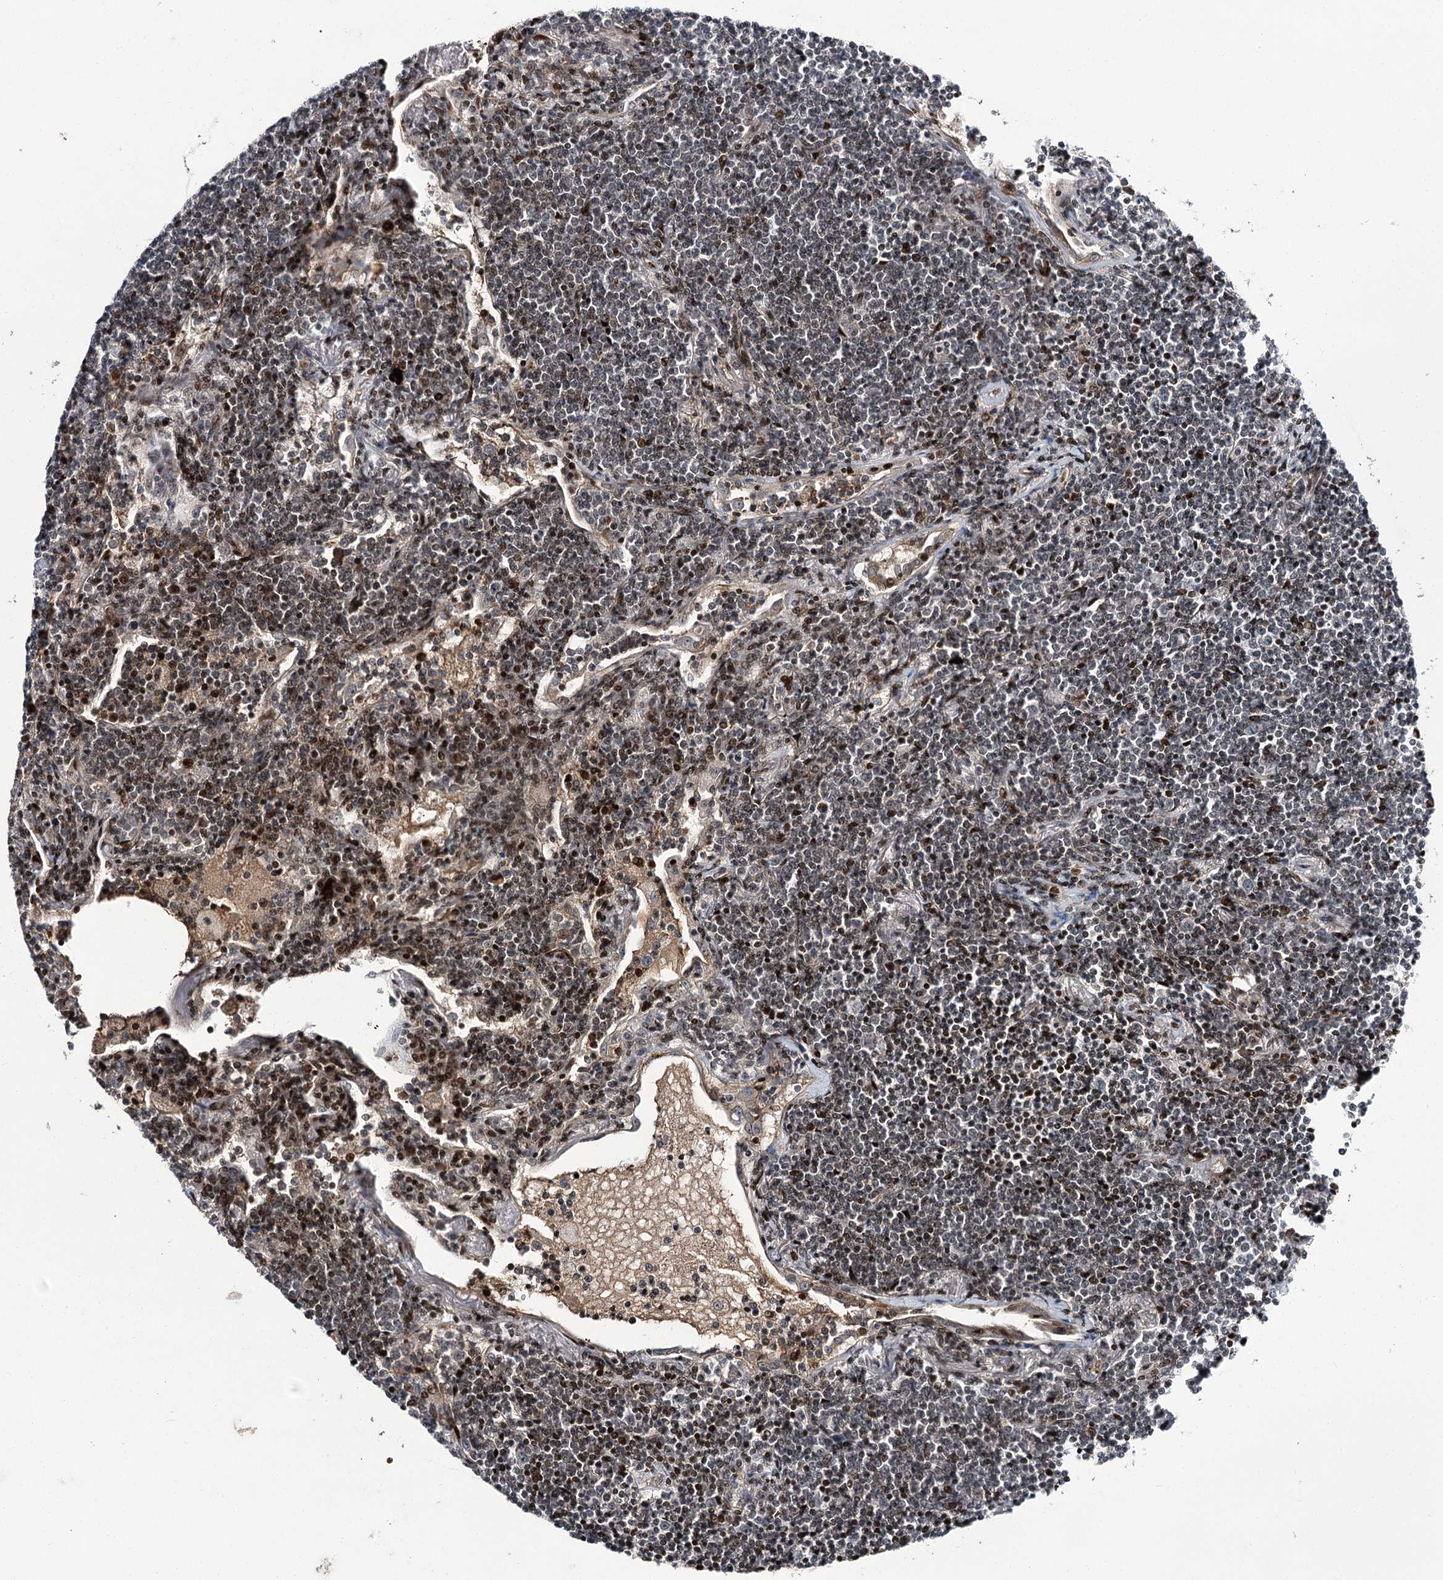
{"staining": {"intensity": "moderate", "quantity": "25%-75%", "location": "nuclear"}, "tissue": "lymphoma", "cell_type": "Tumor cells", "image_type": "cancer", "snomed": [{"axis": "morphology", "description": "Malignant lymphoma, non-Hodgkin's type, Low grade"}, {"axis": "topography", "description": "Lung"}], "caption": "Immunohistochemical staining of human malignant lymphoma, non-Hodgkin's type (low-grade) demonstrates medium levels of moderate nuclear protein staining in about 25%-75% of tumor cells. Immunohistochemistry stains the protein in brown and the nuclei are stained blue.", "gene": "ITFG2", "patient": {"sex": "female", "age": 71}}